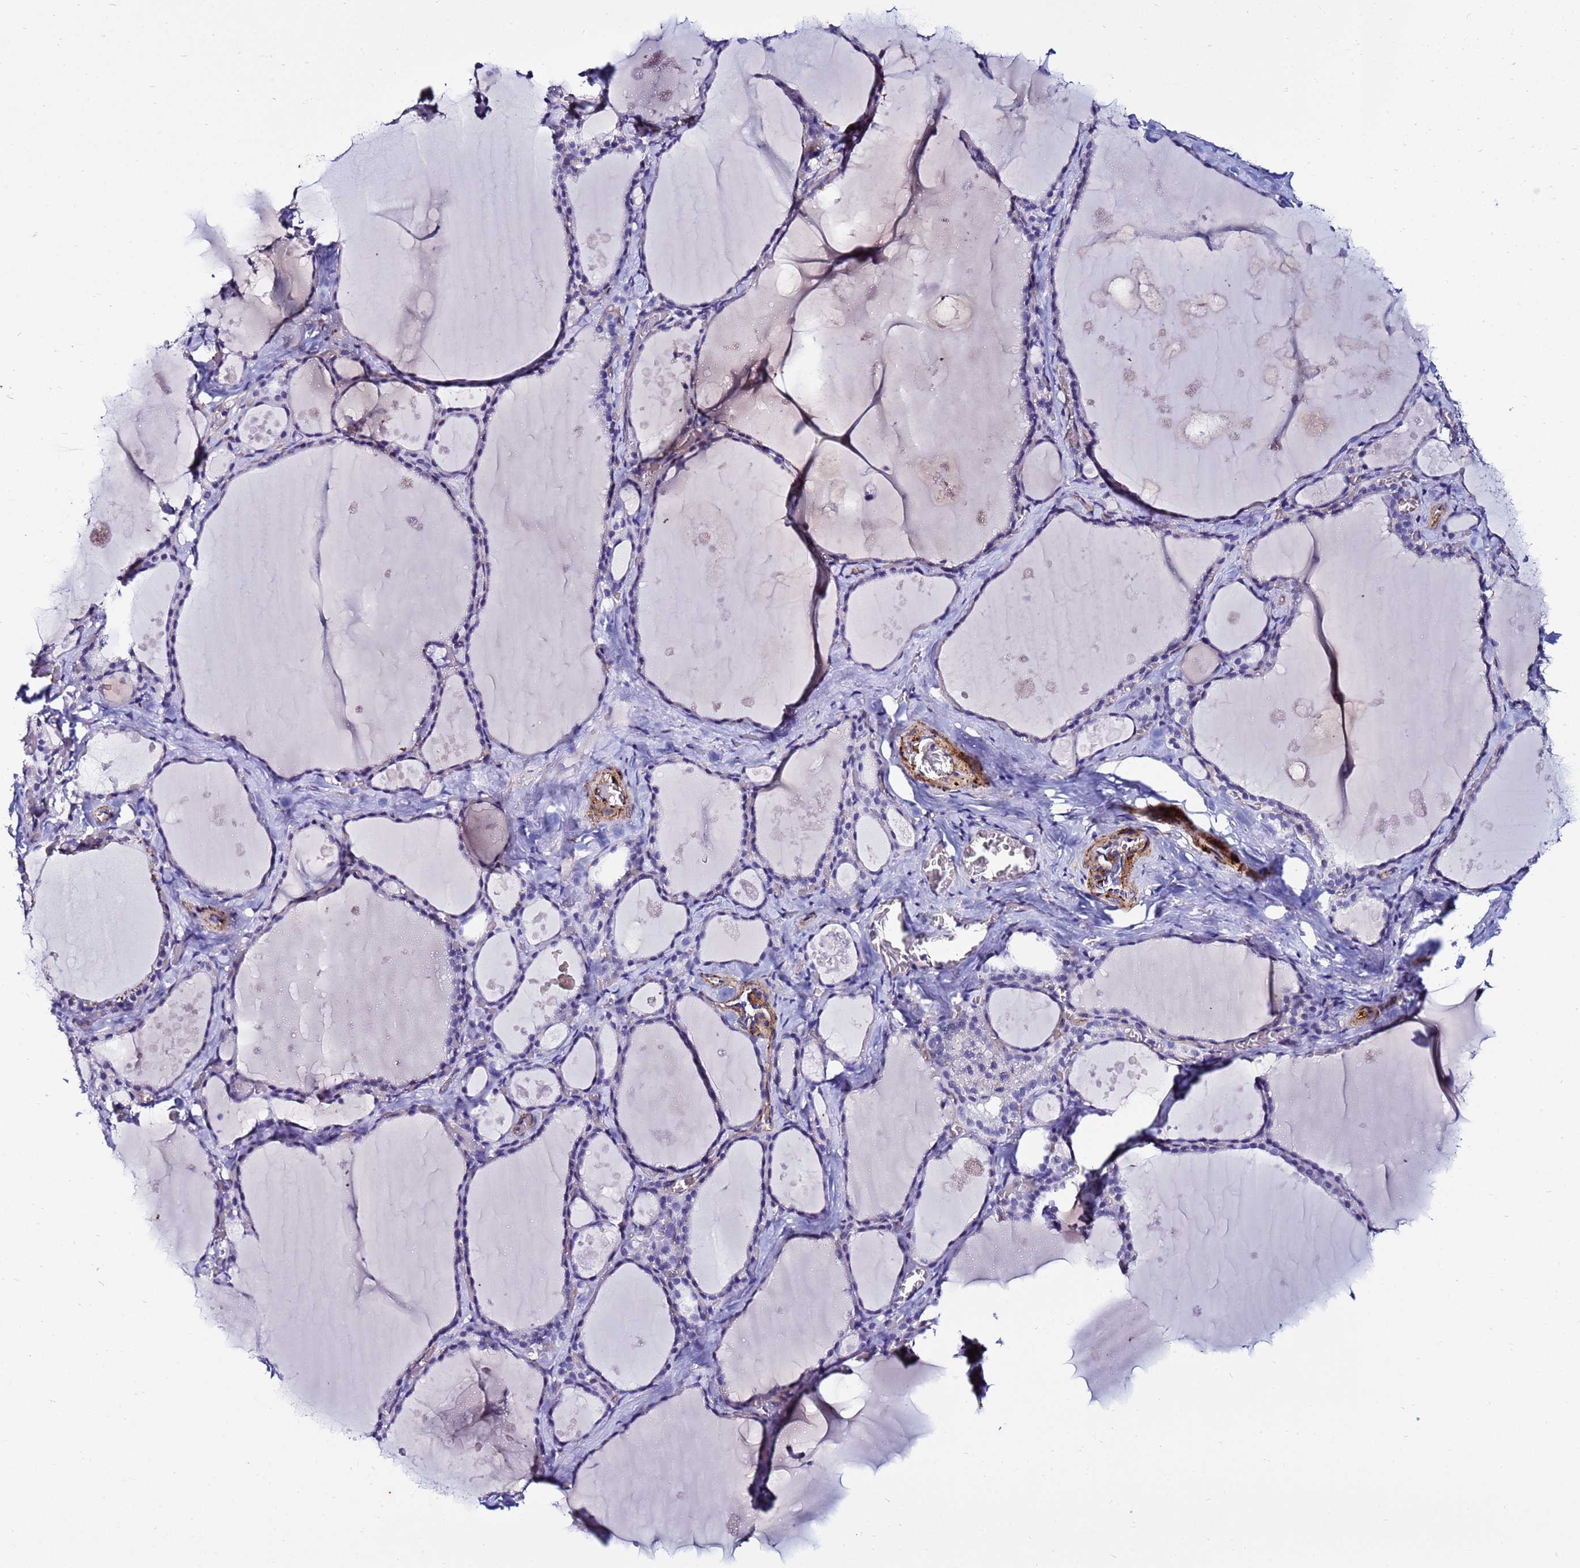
{"staining": {"intensity": "negative", "quantity": "none", "location": "none"}, "tissue": "thyroid gland", "cell_type": "Glandular cells", "image_type": "normal", "snomed": [{"axis": "morphology", "description": "Normal tissue, NOS"}, {"axis": "topography", "description": "Thyroid gland"}], "caption": "High magnification brightfield microscopy of normal thyroid gland stained with DAB (3,3'-diaminobenzidine) (brown) and counterstained with hematoxylin (blue): glandular cells show no significant positivity.", "gene": "DEFB104A", "patient": {"sex": "male", "age": 56}}